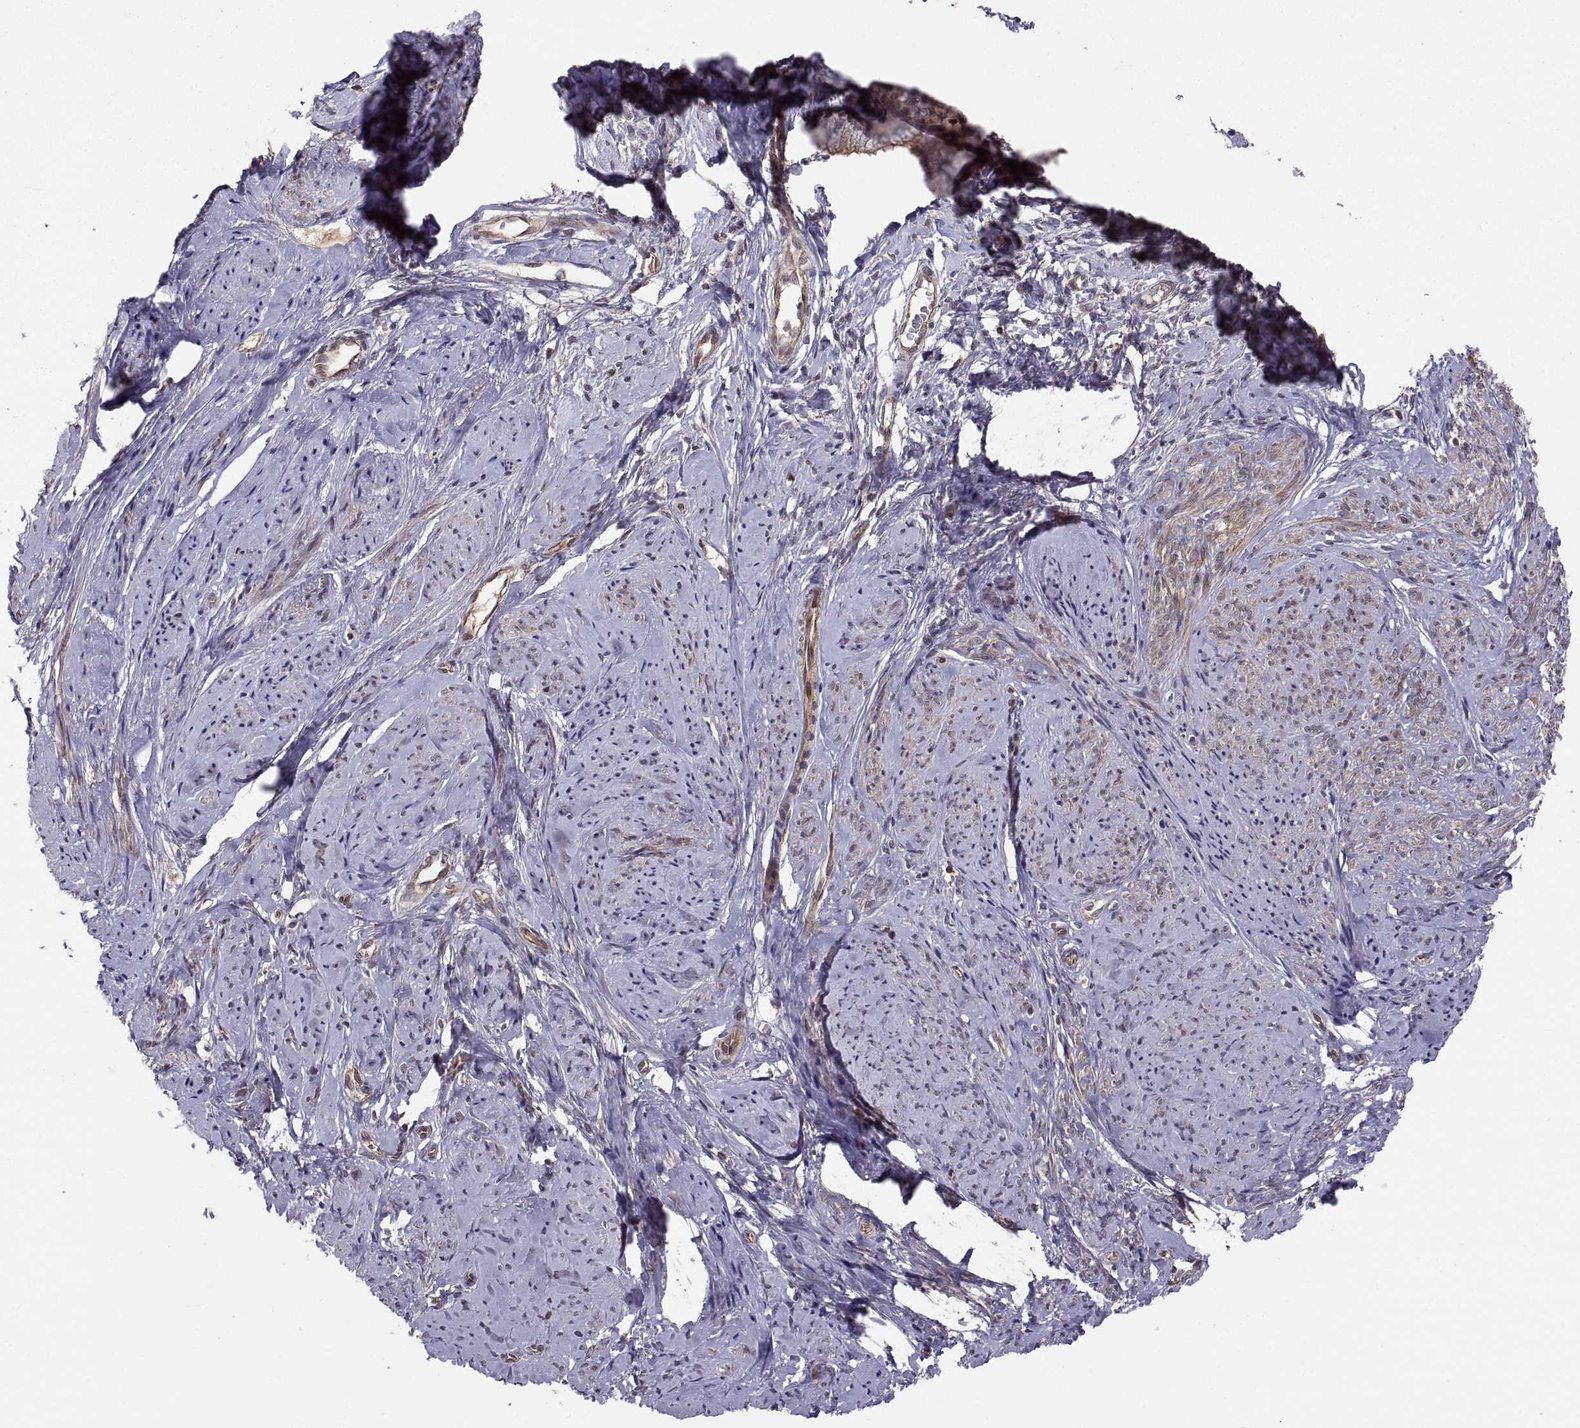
{"staining": {"intensity": "moderate", "quantity": ">75%", "location": "cytoplasmic/membranous"}, "tissue": "smooth muscle", "cell_type": "Smooth muscle cells", "image_type": "normal", "snomed": [{"axis": "morphology", "description": "Normal tissue, NOS"}, {"axis": "topography", "description": "Smooth muscle"}], "caption": "High-power microscopy captured an immunohistochemistry micrograph of normal smooth muscle, revealing moderate cytoplasmic/membranous positivity in about >75% of smooth muscle cells. Ihc stains the protein of interest in brown and the nuclei are stained blue.", "gene": "ABL2", "patient": {"sex": "female", "age": 48}}